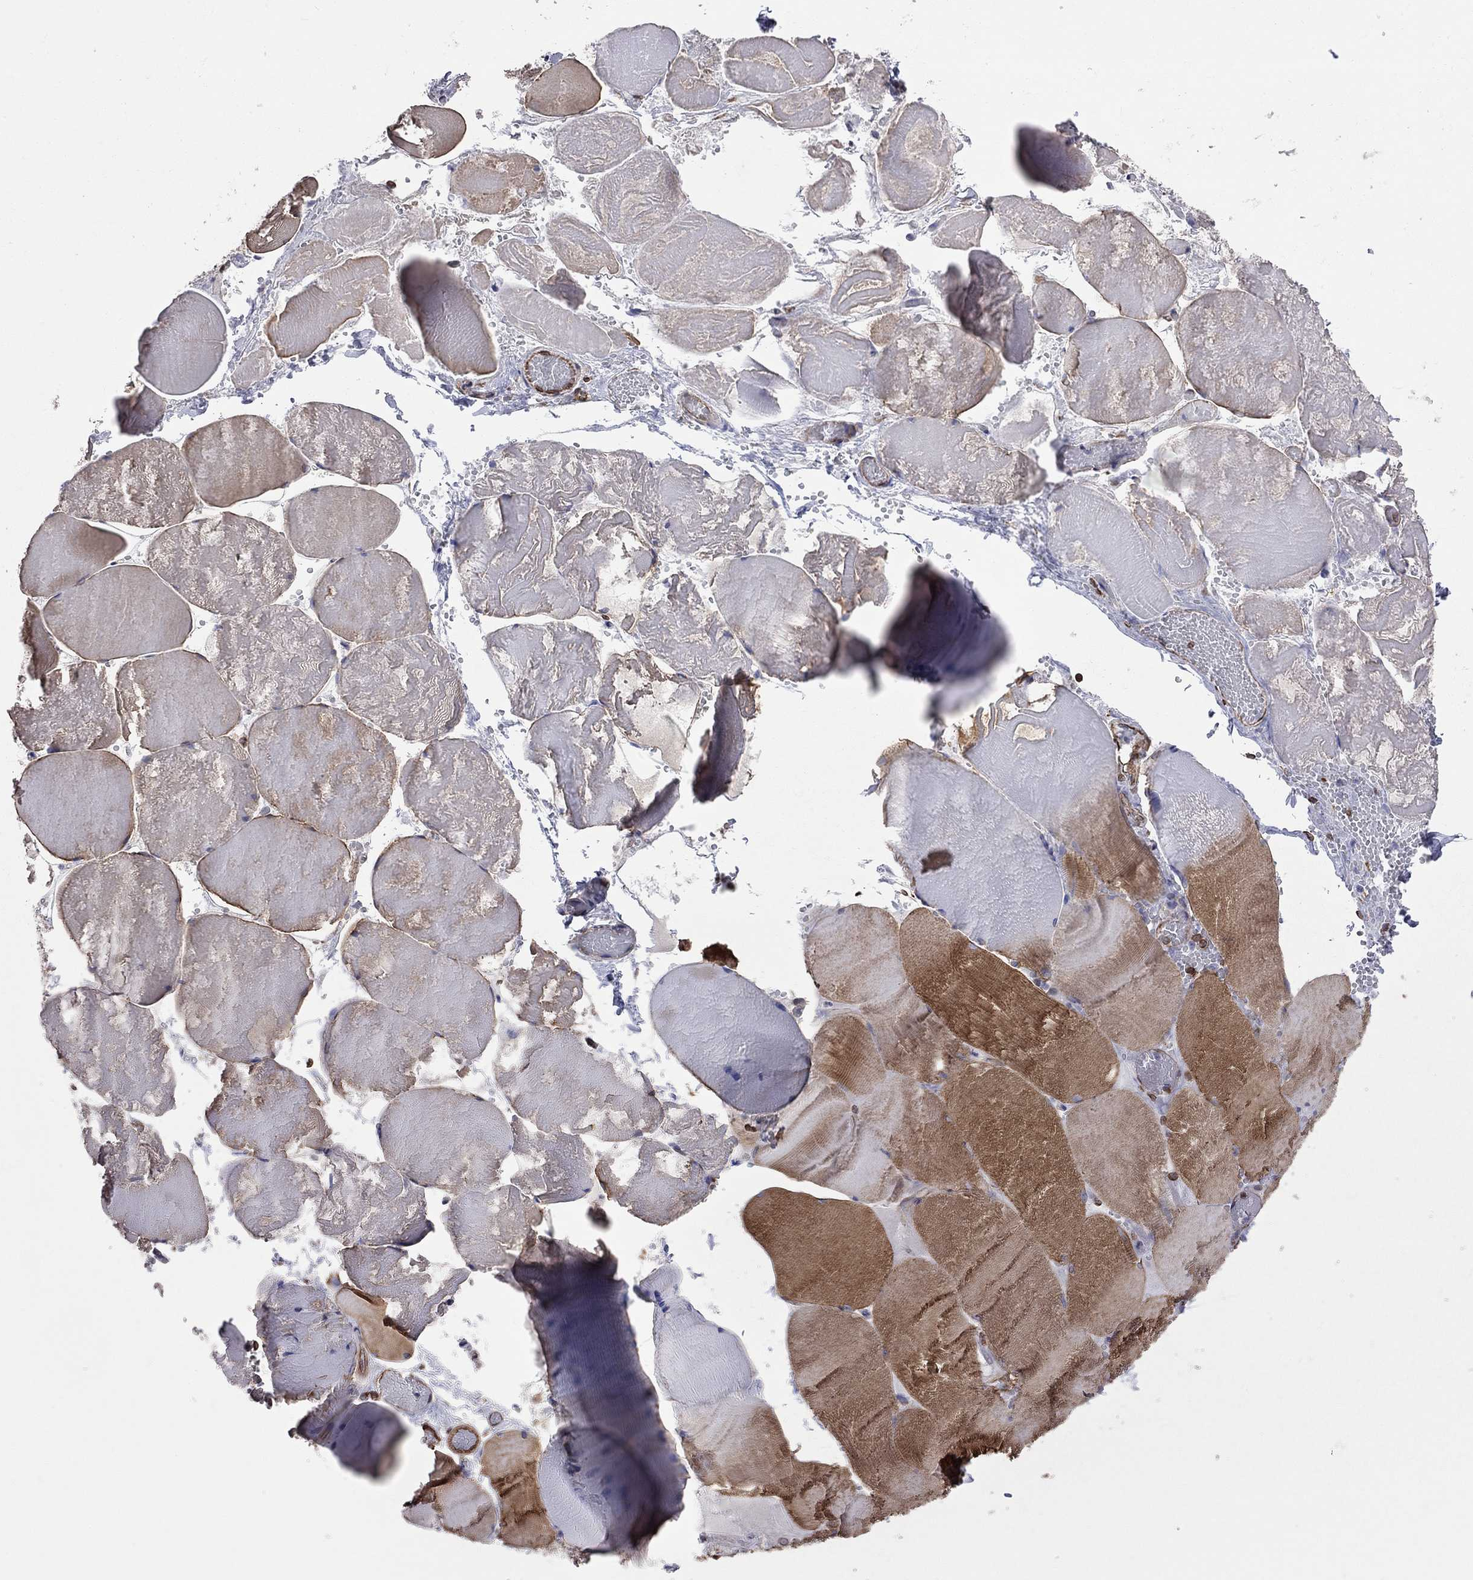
{"staining": {"intensity": "strong", "quantity": "<25%", "location": "cytoplasmic/membranous"}, "tissue": "skeletal muscle", "cell_type": "Myocytes", "image_type": "normal", "snomed": [{"axis": "morphology", "description": "Normal tissue, NOS"}, {"axis": "morphology", "description": "Malignant melanoma, Metastatic site"}, {"axis": "topography", "description": "Skeletal muscle"}], "caption": "A medium amount of strong cytoplasmic/membranous positivity is identified in approximately <25% of myocytes in unremarkable skeletal muscle.", "gene": "BICDL2", "patient": {"sex": "male", "age": 50}}